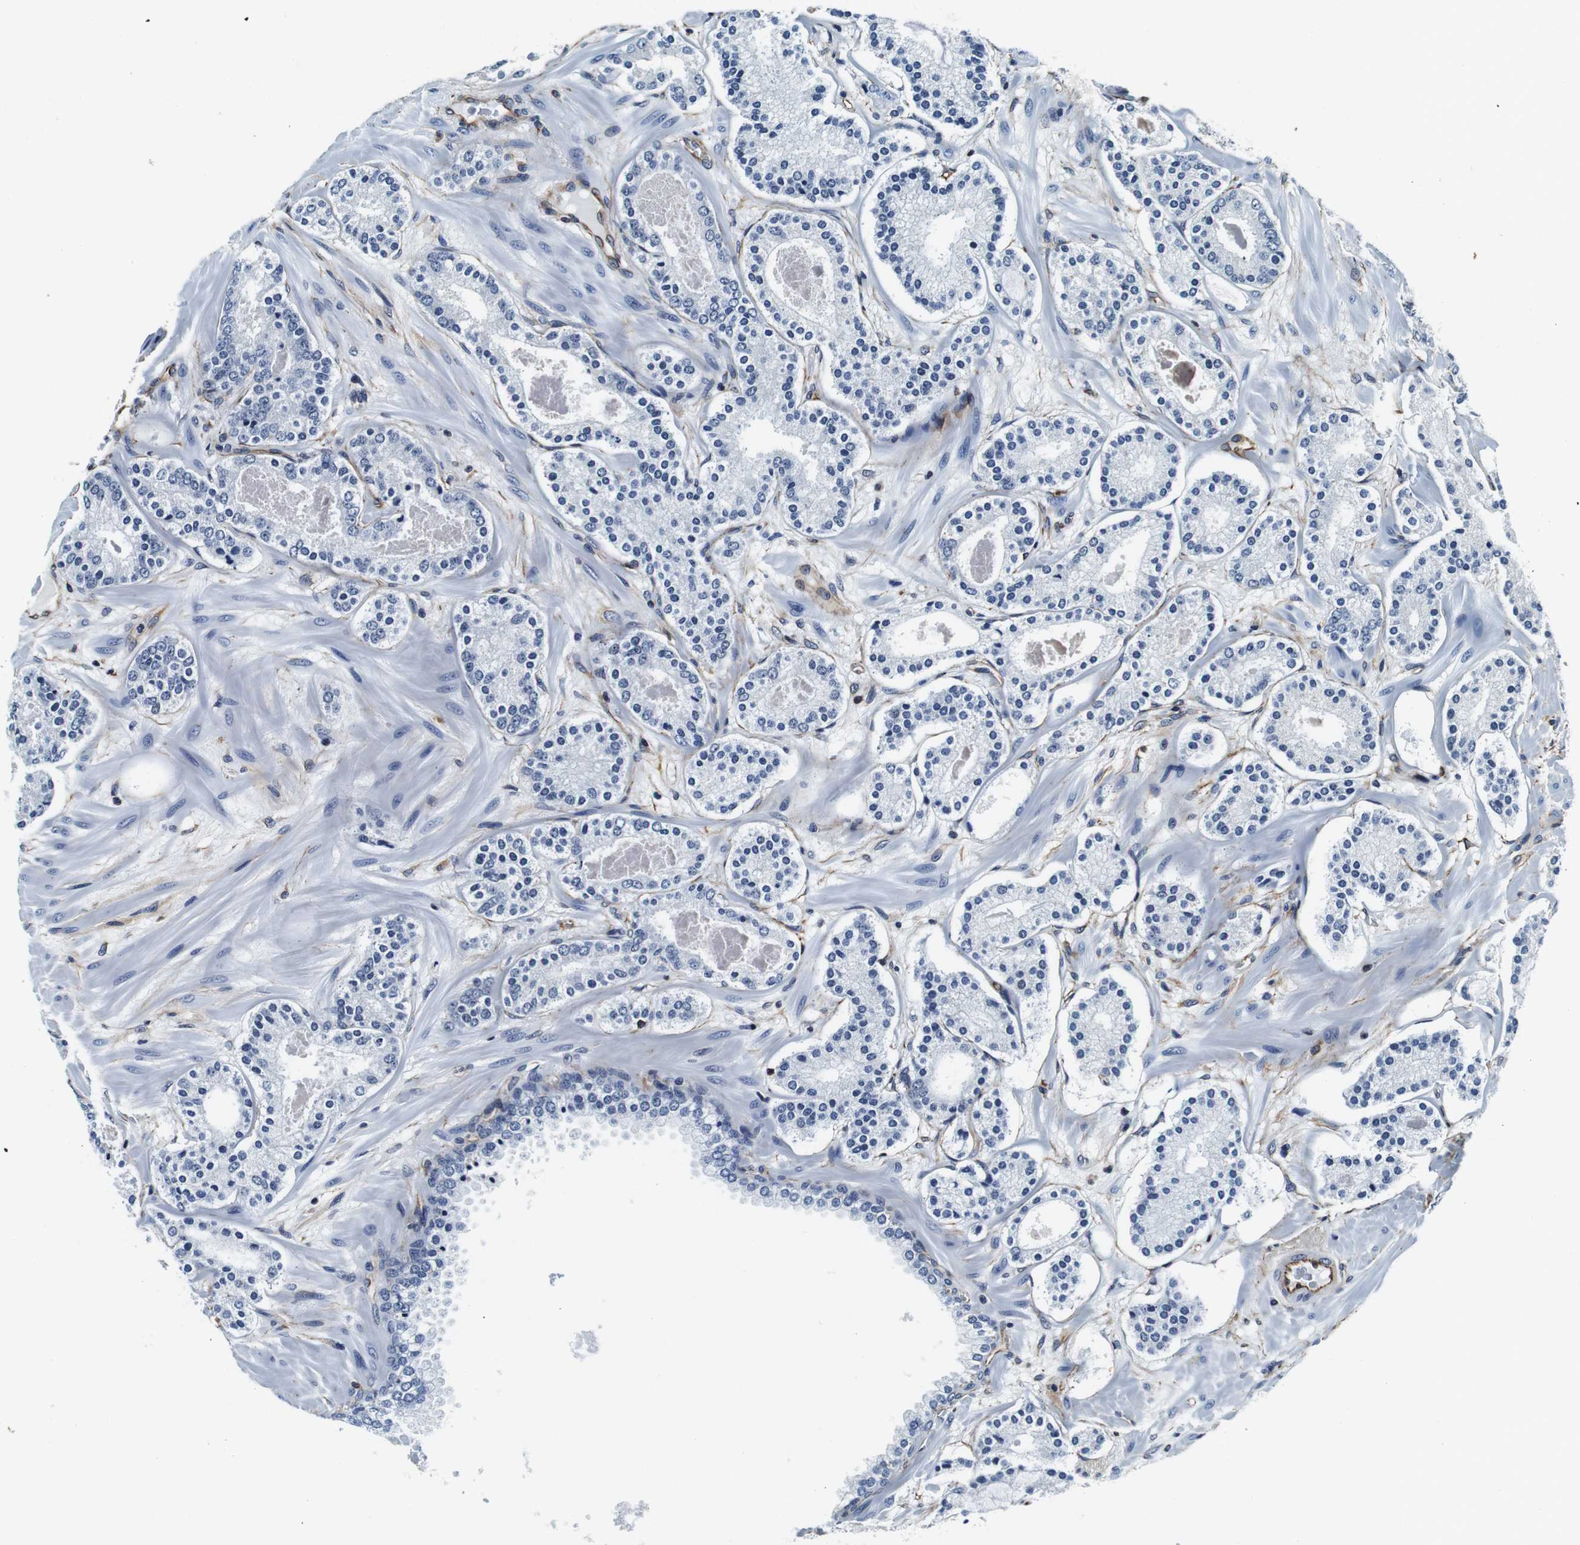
{"staining": {"intensity": "negative", "quantity": "none", "location": "none"}, "tissue": "prostate cancer", "cell_type": "Tumor cells", "image_type": "cancer", "snomed": [{"axis": "morphology", "description": "Adenocarcinoma, Low grade"}, {"axis": "topography", "description": "Prostate"}], "caption": "High power microscopy image of an immunohistochemistry histopathology image of adenocarcinoma (low-grade) (prostate), revealing no significant staining in tumor cells.", "gene": "GJE1", "patient": {"sex": "male", "age": 63}}